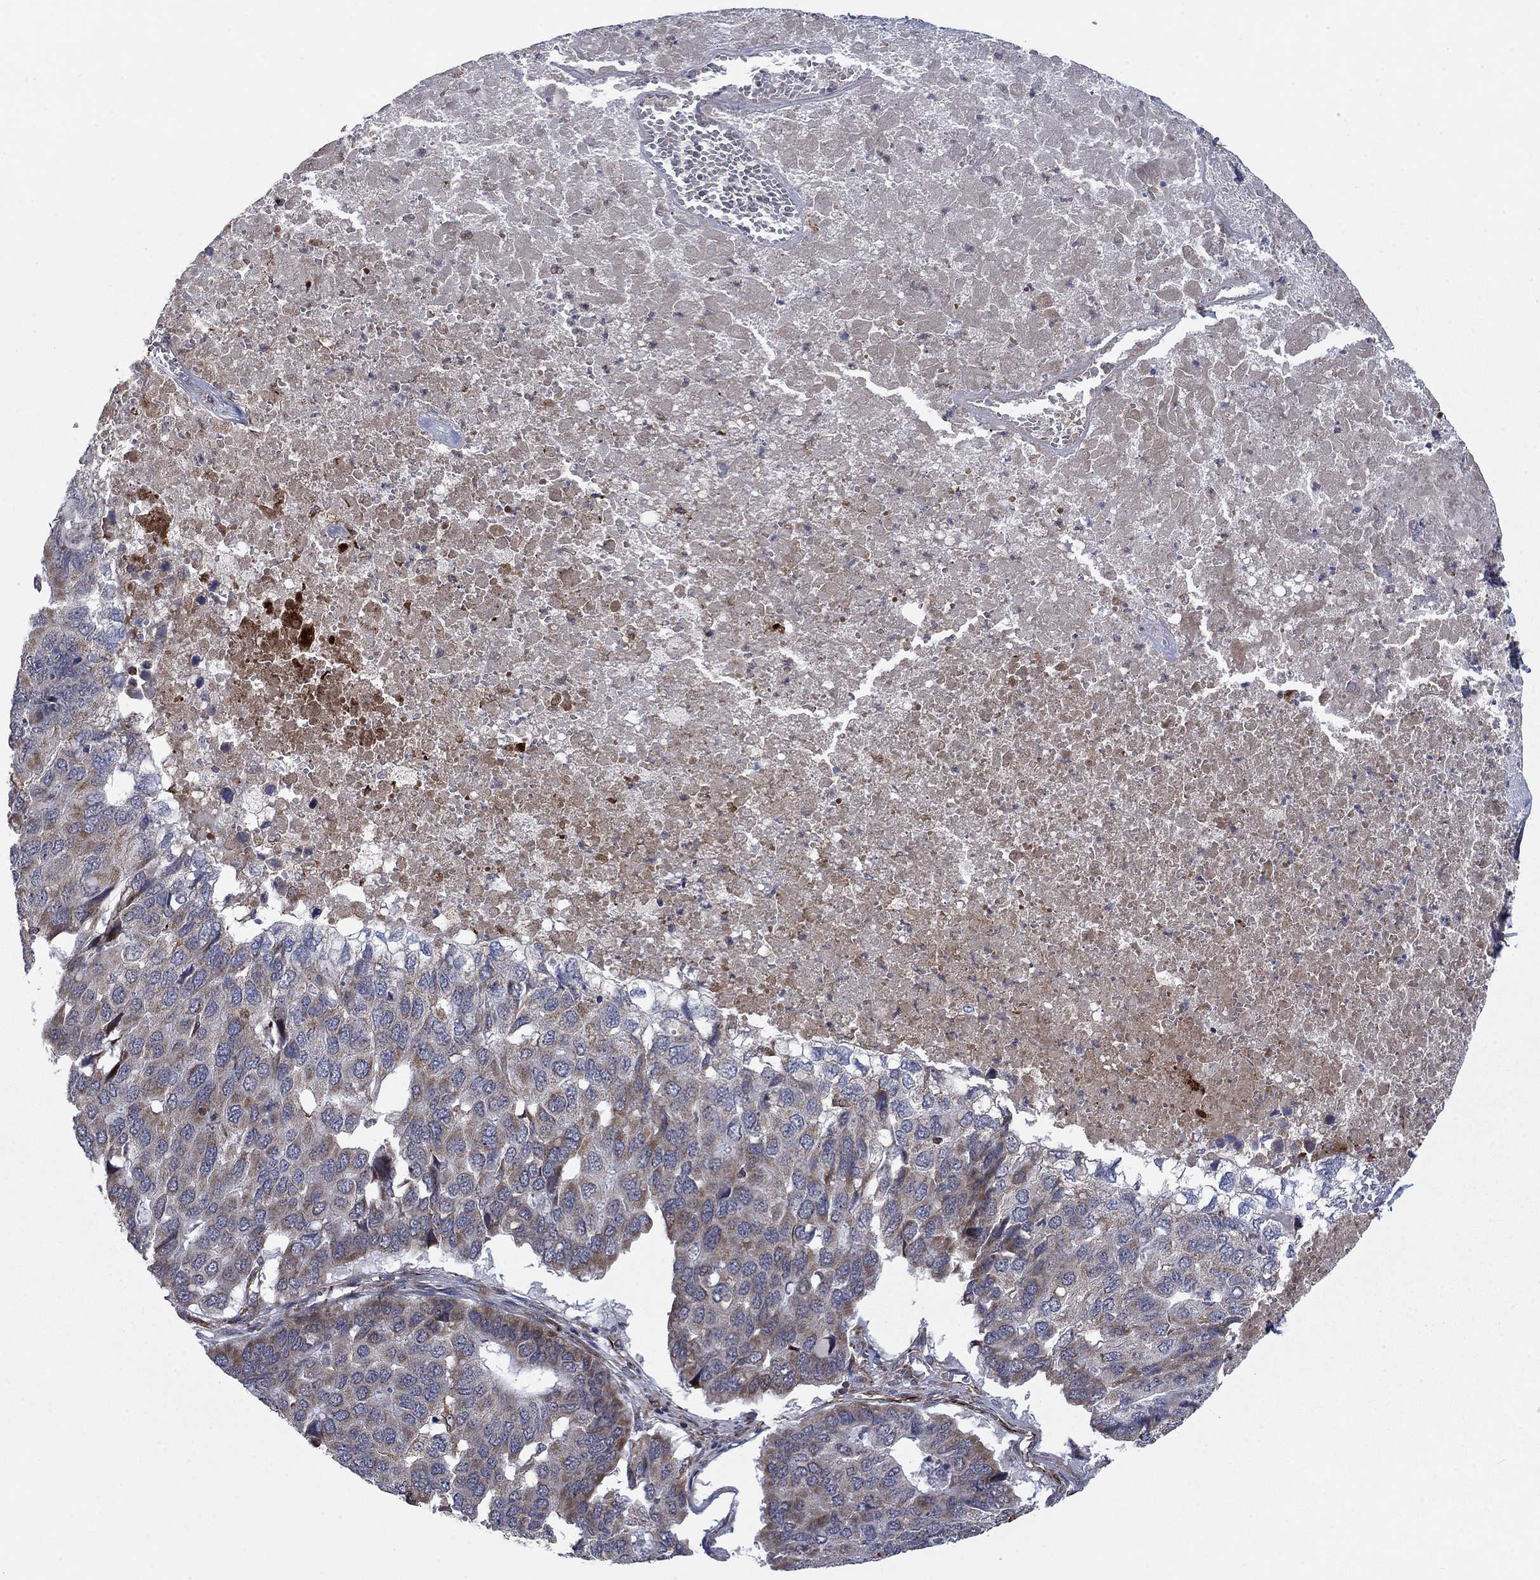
{"staining": {"intensity": "moderate", "quantity": "<25%", "location": "cytoplasmic/membranous"}, "tissue": "pancreatic cancer", "cell_type": "Tumor cells", "image_type": "cancer", "snomed": [{"axis": "morphology", "description": "Adenocarcinoma, NOS"}, {"axis": "topography", "description": "Pancreas"}], "caption": "Moderate cytoplasmic/membranous positivity for a protein is appreciated in approximately <25% of tumor cells of pancreatic adenocarcinoma using immunohistochemistry.", "gene": "NDUFC1", "patient": {"sex": "male", "age": 50}}